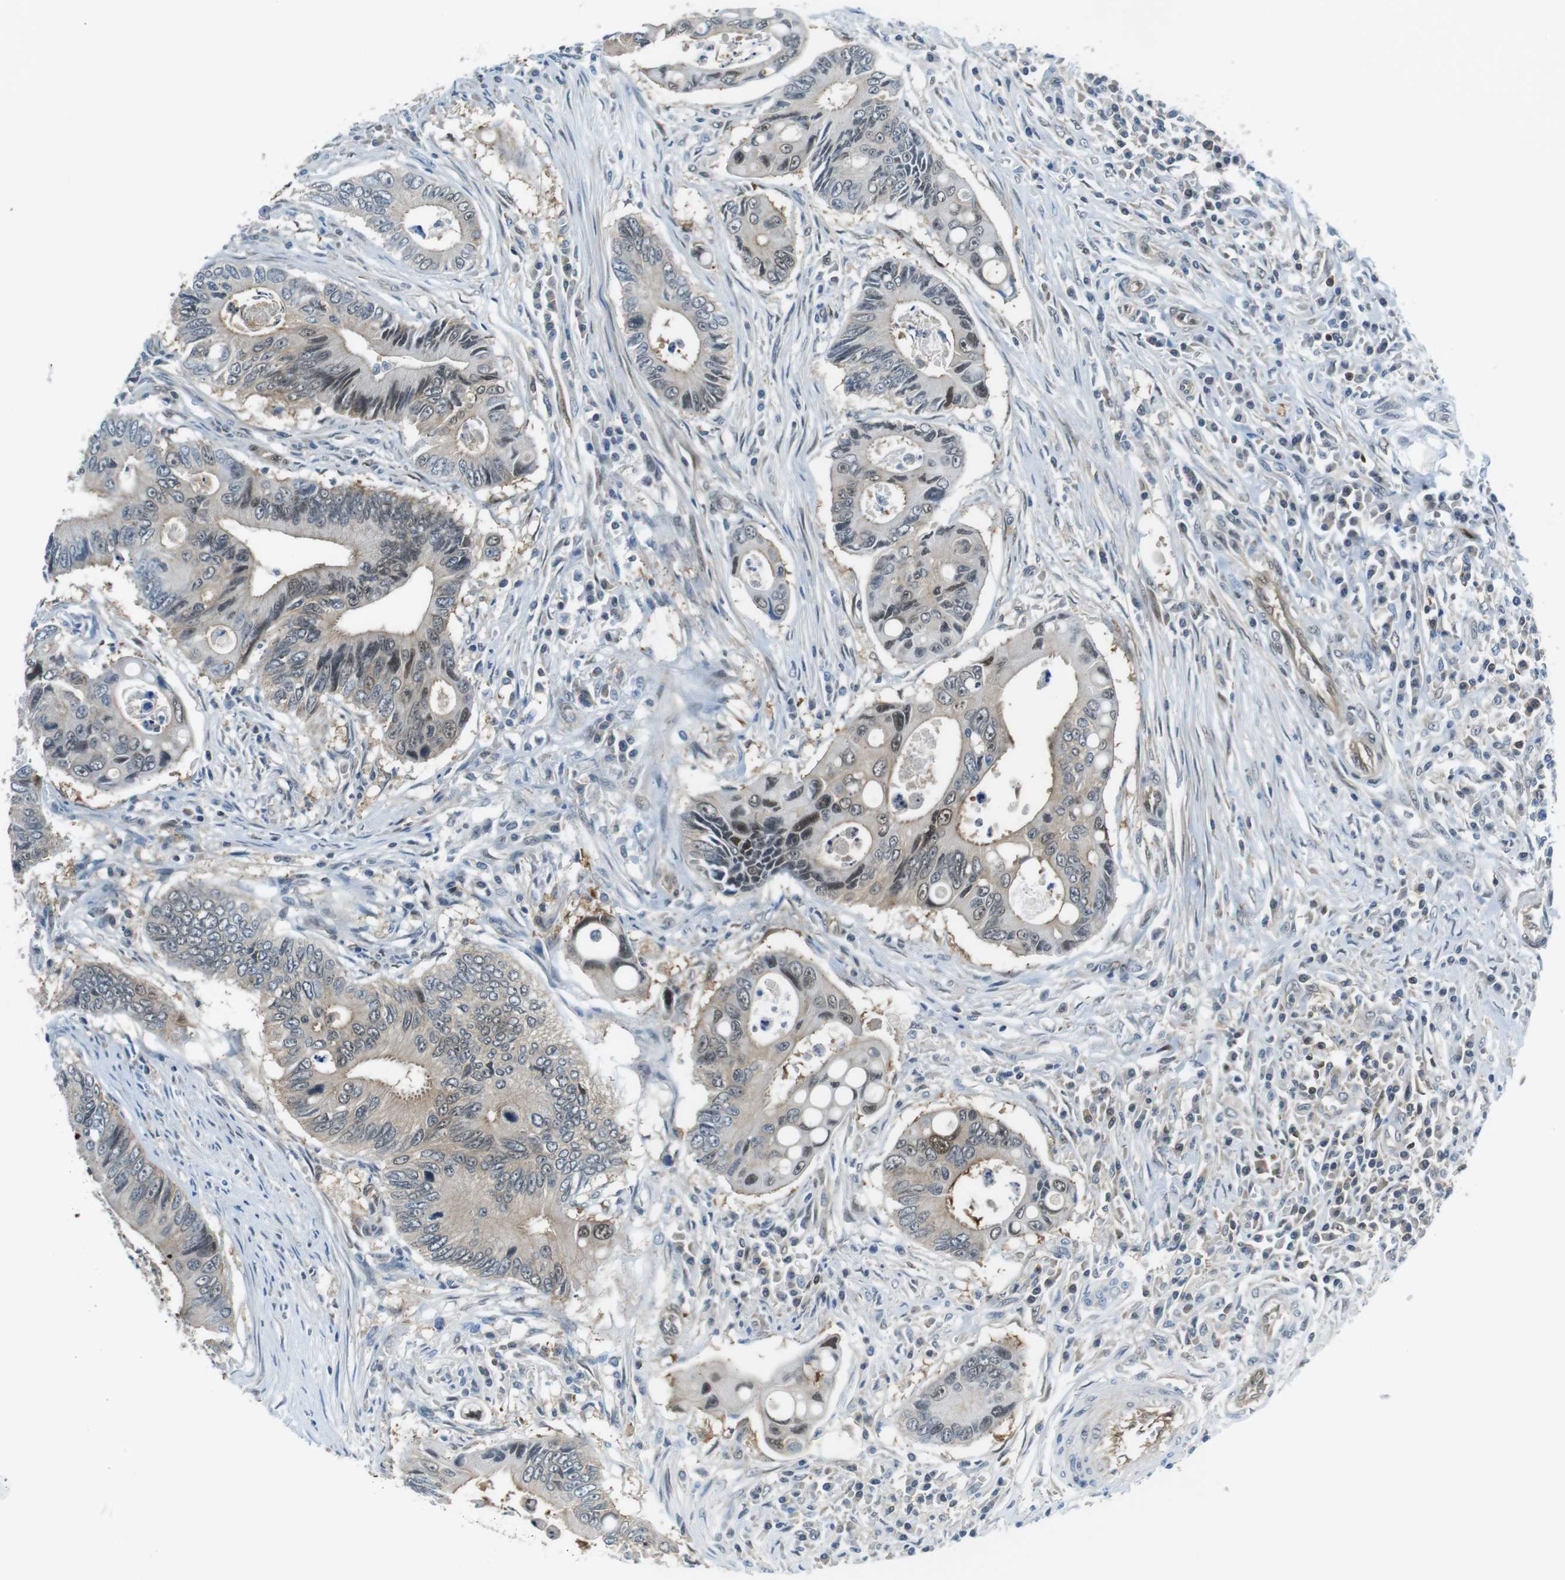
{"staining": {"intensity": "weak", "quantity": "25%-75%", "location": "cytoplasmic/membranous,nuclear"}, "tissue": "colorectal cancer", "cell_type": "Tumor cells", "image_type": "cancer", "snomed": [{"axis": "morphology", "description": "Inflammation, NOS"}, {"axis": "morphology", "description": "Adenocarcinoma, NOS"}, {"axis": "topography", "description": "Colon"}], "caption": "The immunohistochemical stain labels weak cytoplasmic/membranous and nuclear expression in tumor cells of colorectal cancer tissue. The staining is performed using DAB brown chromogen to label protein expression. The nuclei are counter-stained blue using hematoxylin.", "gene": "TES", "patient": {"sex": "male", "age": 72}}